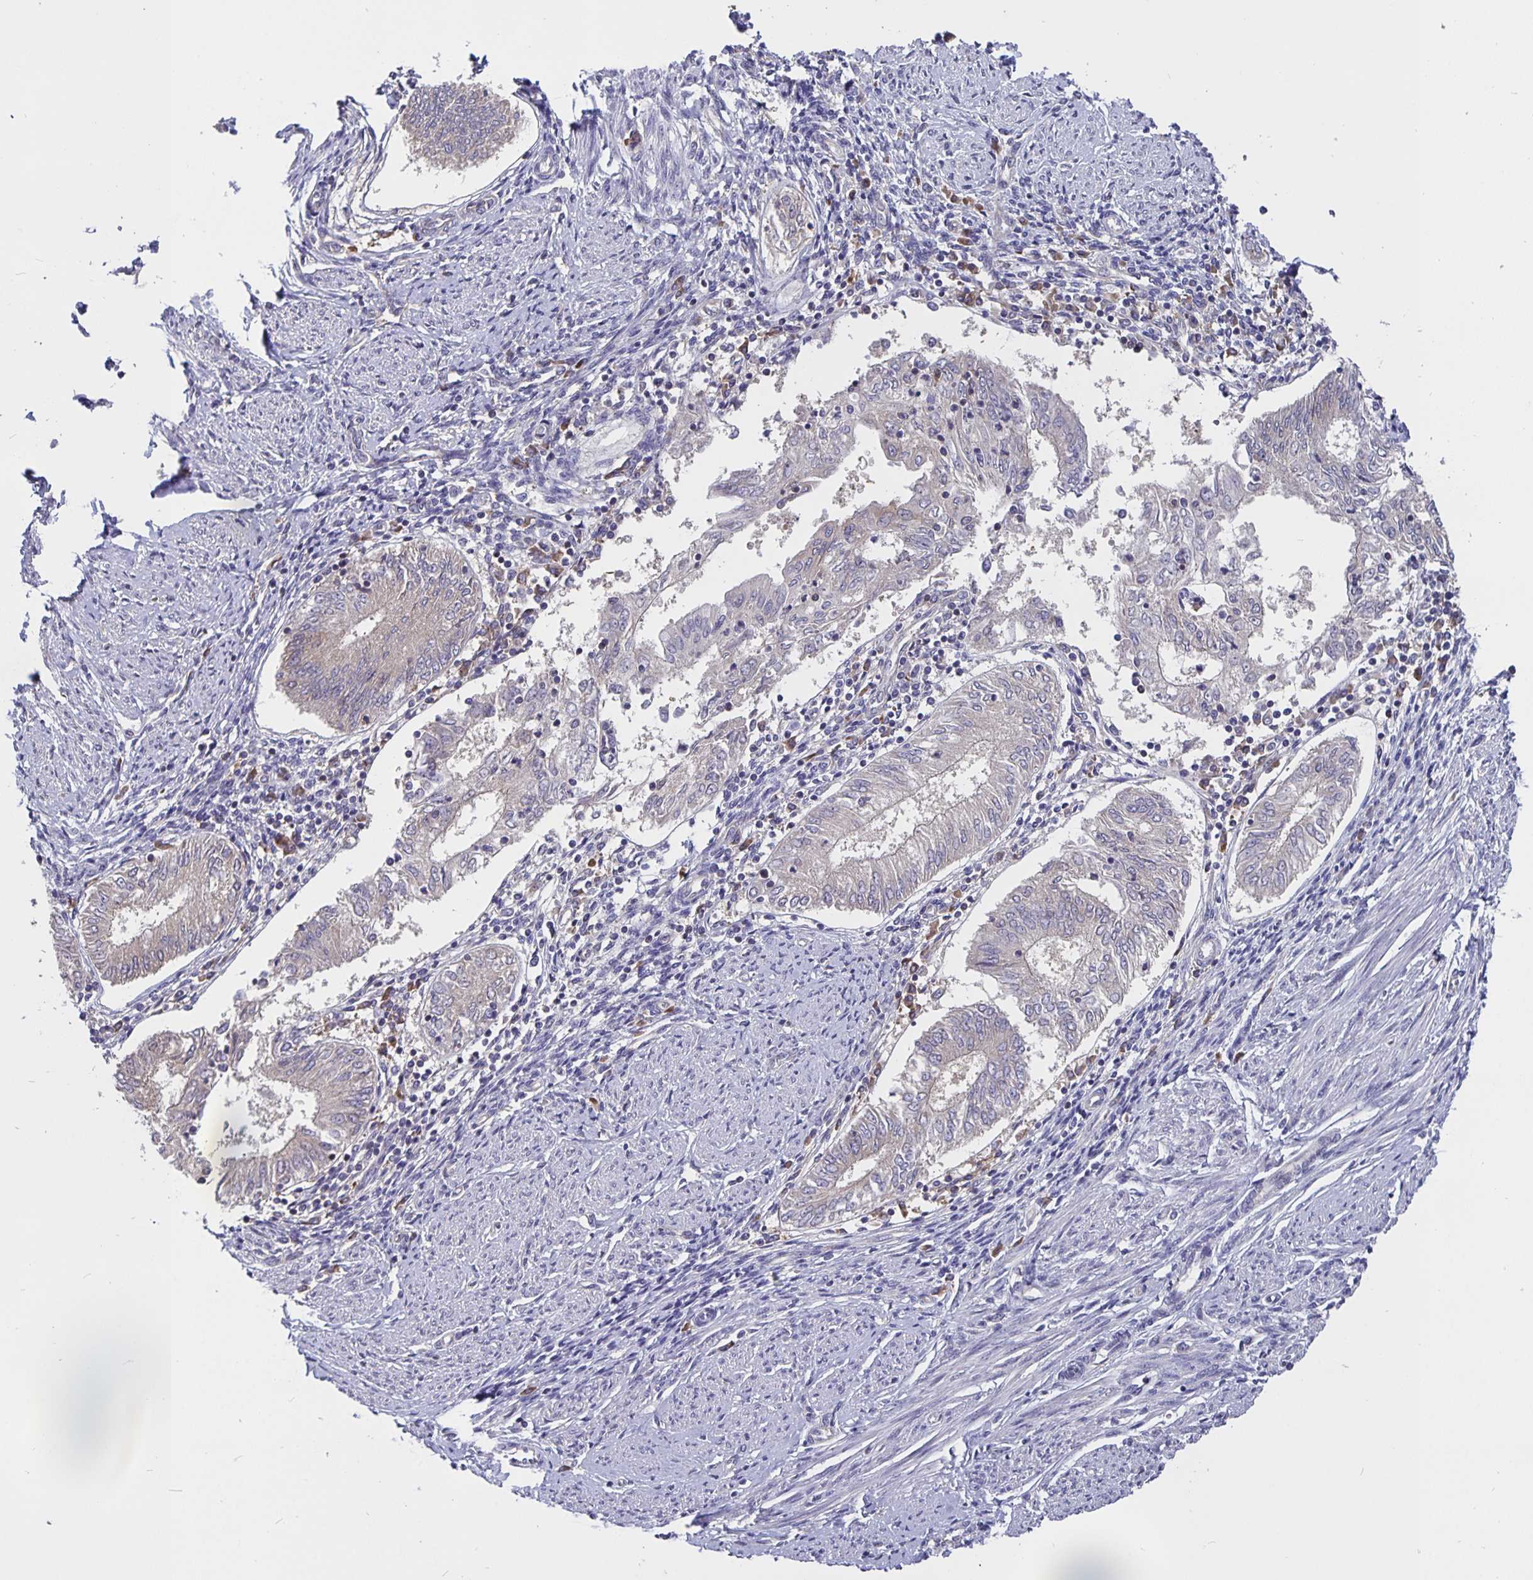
{"staining": {"intensity": "negative", "quantity": "none", "location": "none"}, "tissue": "endometrial cancer", "cell_type": "Tumor cells", "image_type": "cancer", "snomed": [{"axis": "morphology", "description": "Adenocarcinoma, NOS"}, {"axis": "topography", "description": "Endometrium"}], "caption": "Tumor cells are negative for protein expression in human endometrial cancer (adenocarcinoma). (Brightfield microscopy of DAB (3,3'-diaminobenzidine) IHC at high magnification).", "gene": "FEM1C", "patient": {"sex": "female", "age": 68}}